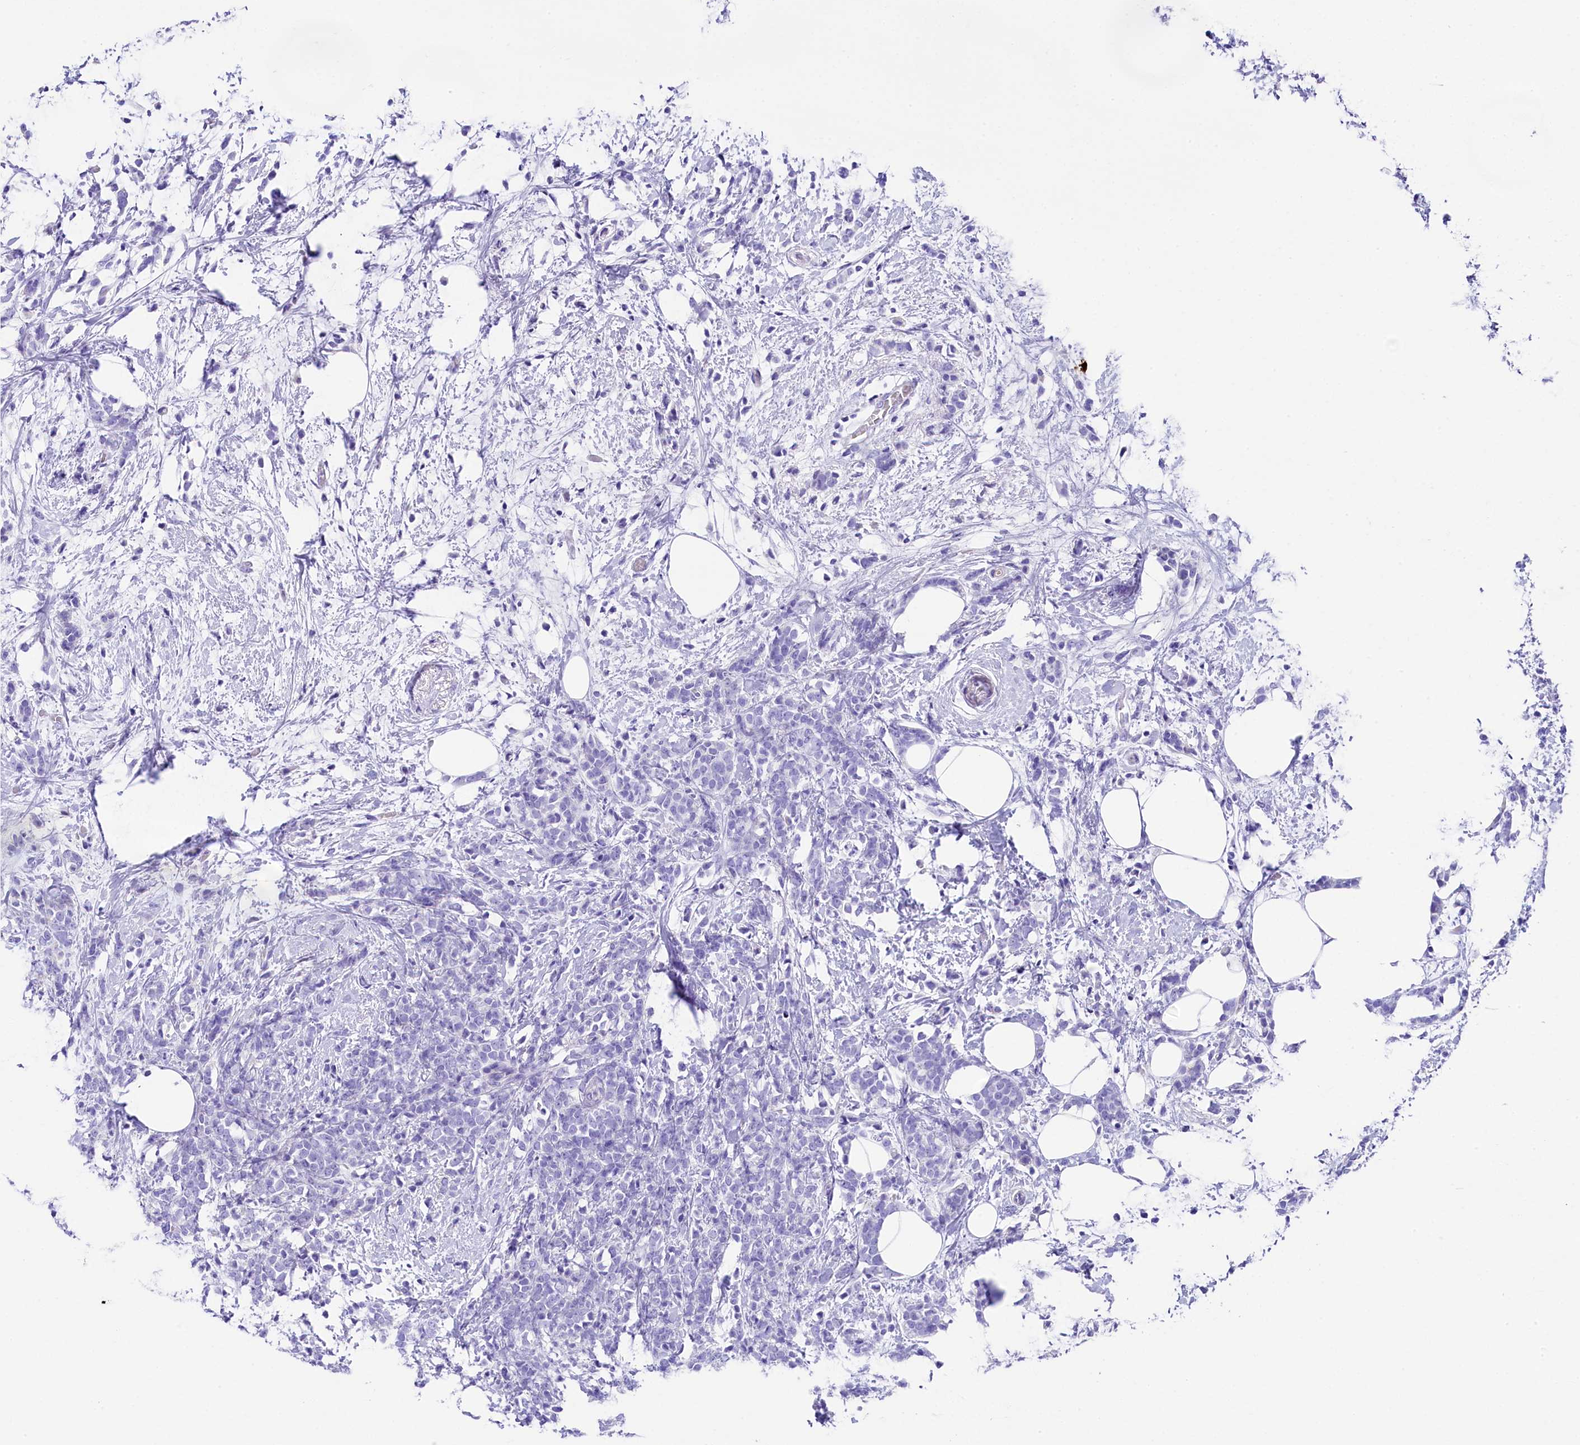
{"staining": {"intensity": "negative", "quantity": "none", "location": "none"}, "tissue": "breast cancer", "cell_type": "Tumor cells", "image_type": "cancer", "snomed": [{"axis": "morphology", "description": "Lobular carcinoma"}, {"axis": "topography", "description": "Breast"}], "caption": "Immunohistochemical staining of breast cancer displays no significant staining in tumor cells.", "gene": "SKIDA1", "patient": {"sex": "female", "age": 58}}